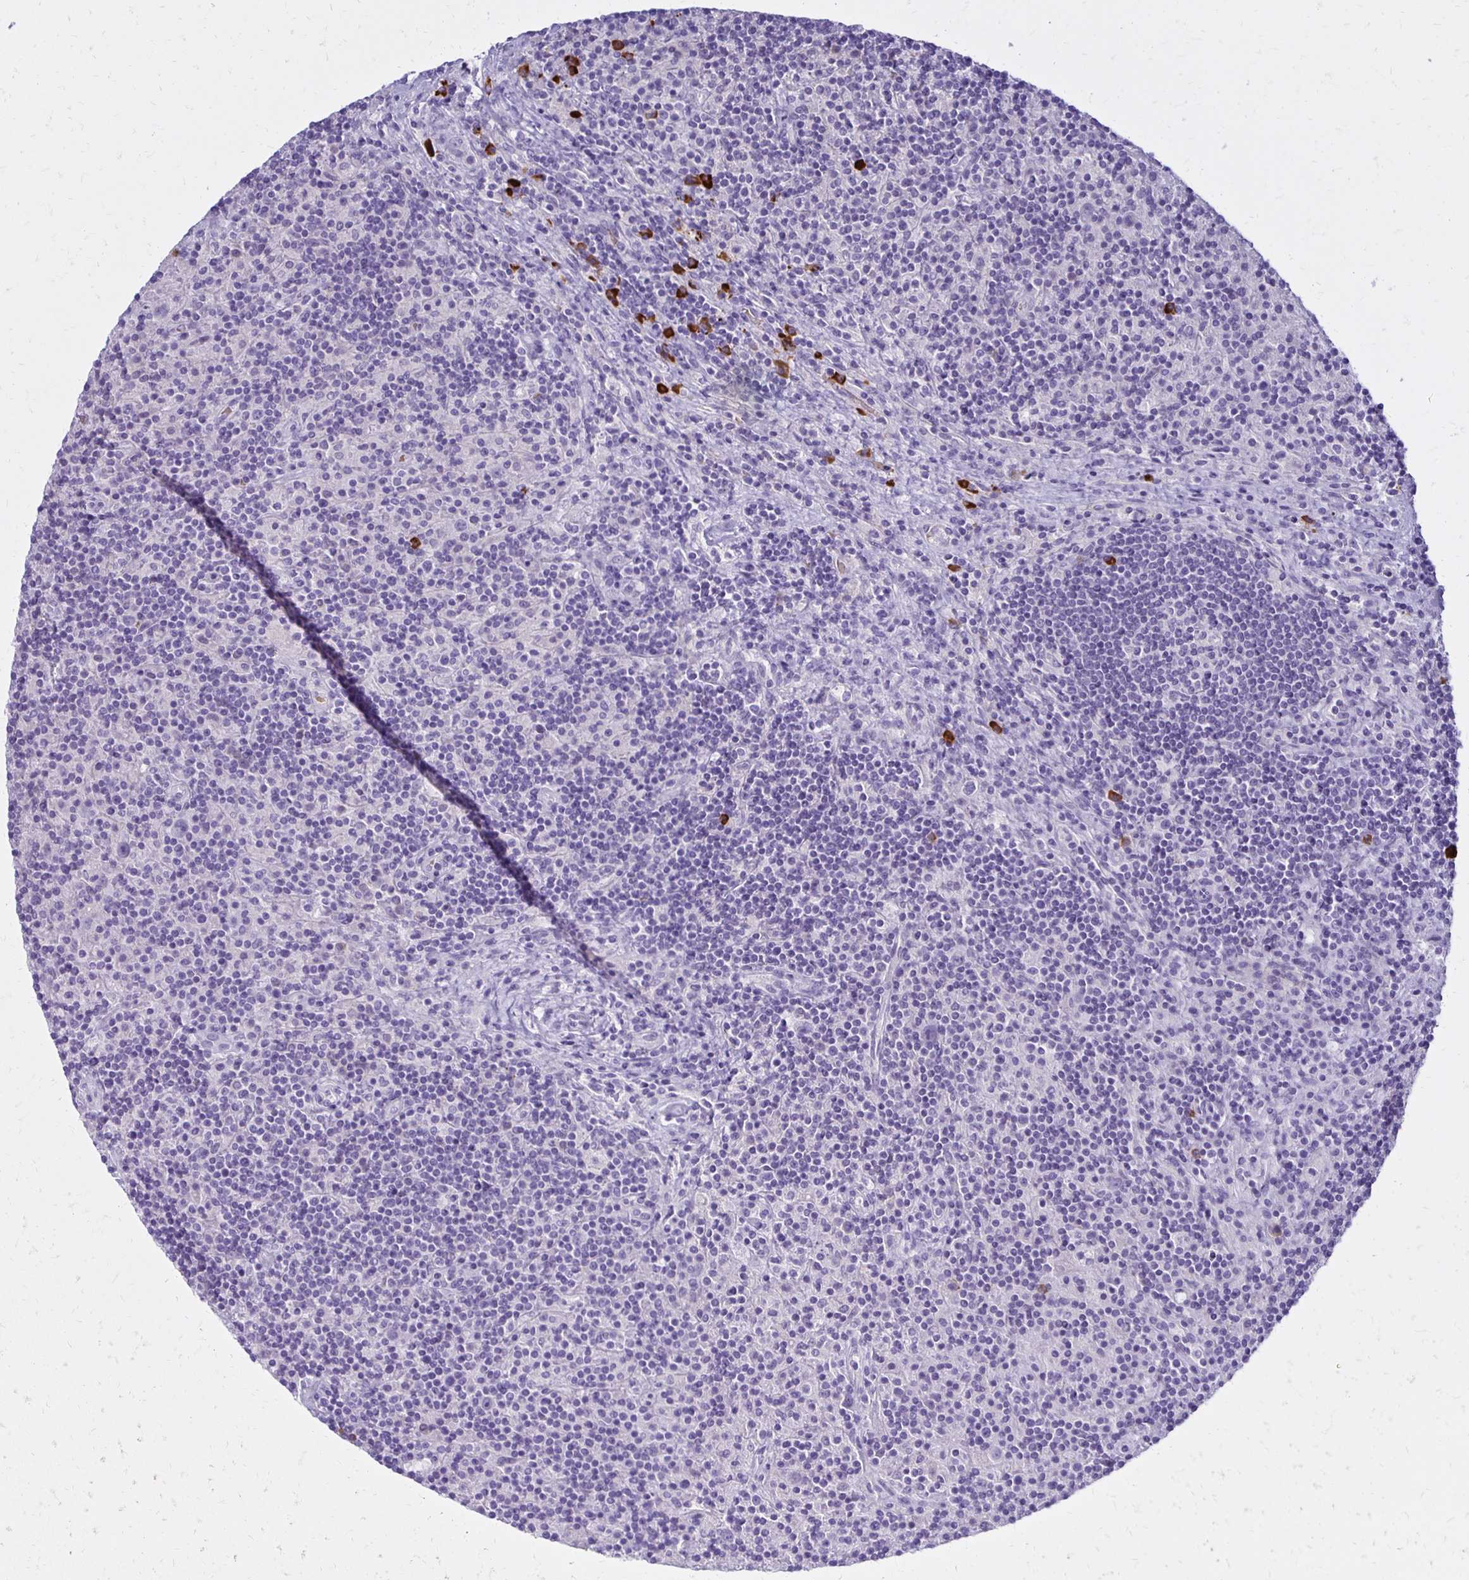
{"staining": {"intensity": "negative", "quantity": "none", "location": "none"}, "tissue": "lymphoma", "cell_type": "Tumor cells", "image_type": "cancer", "snomed": [{"axis": "morphology", "description": "Hodgkin's disease, NOS"}, {"axis": "topography", "description": "Lymph node"}], "caption": "Immunohistochemical staining of human Hodgkin's disease displays no significant positivity in tumor cells.", "gene": "FNTB", "patient": {"sex": "male", "age": 70}}